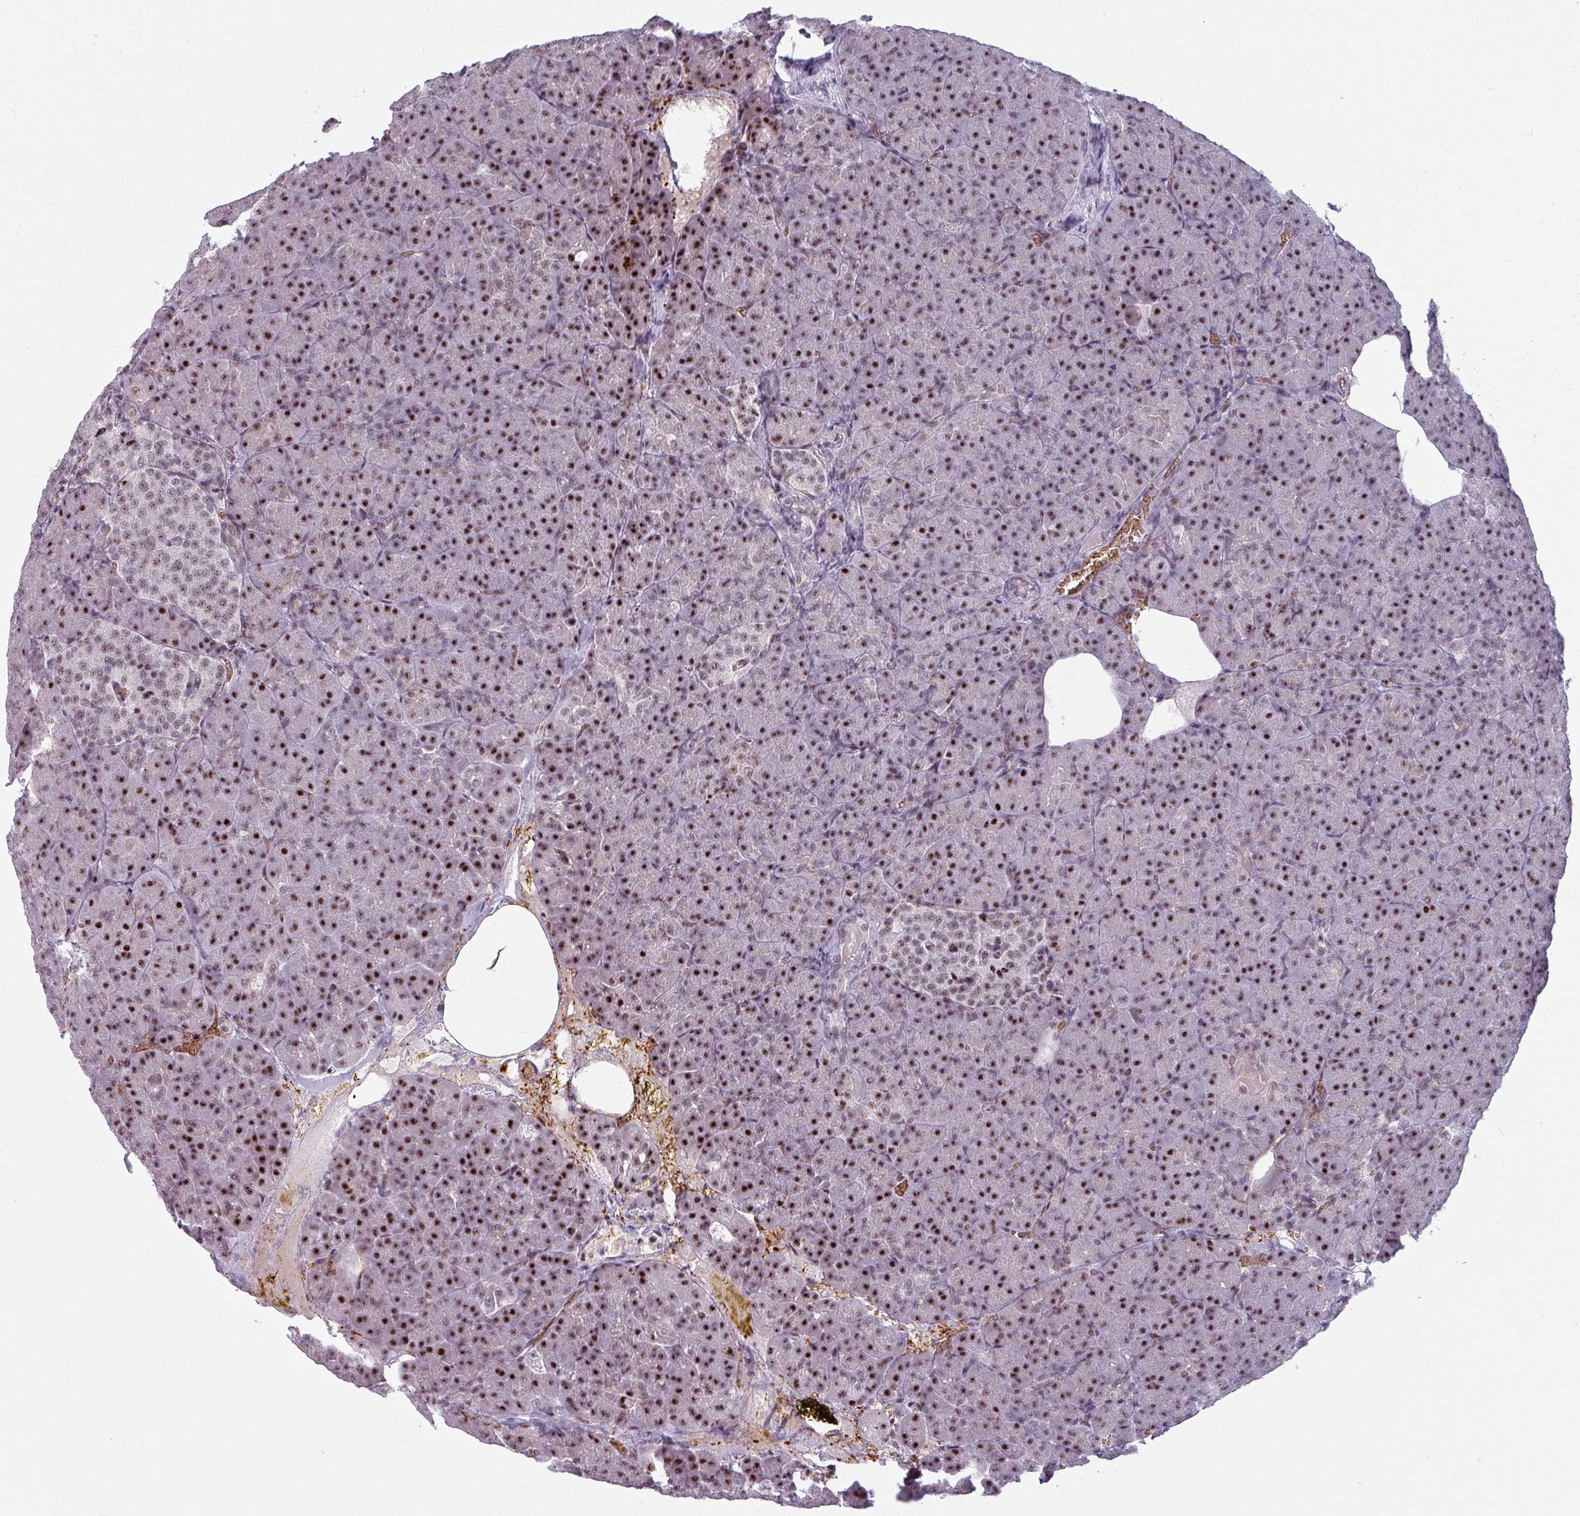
{"staining": {"intensity": "strong", "quantity": ">75%", "location": "nuclear"}, "tissue": "pancreas", "cell_type": "Exocrine glandular cells", "image_type": "normal", "snomed": [{"axis": "morphology", "description": "Normal tissue, NOS"}, {"axis": "topography", "description": "Pancreas"}], "caption": "Brown immunohistochemical staining in unremarkable pancreas reveals strong nuclear staining in about >75% of exocrine glandular cells.", "gene": "NCOR1", "patient": {"sex": "female", "age": 74}}